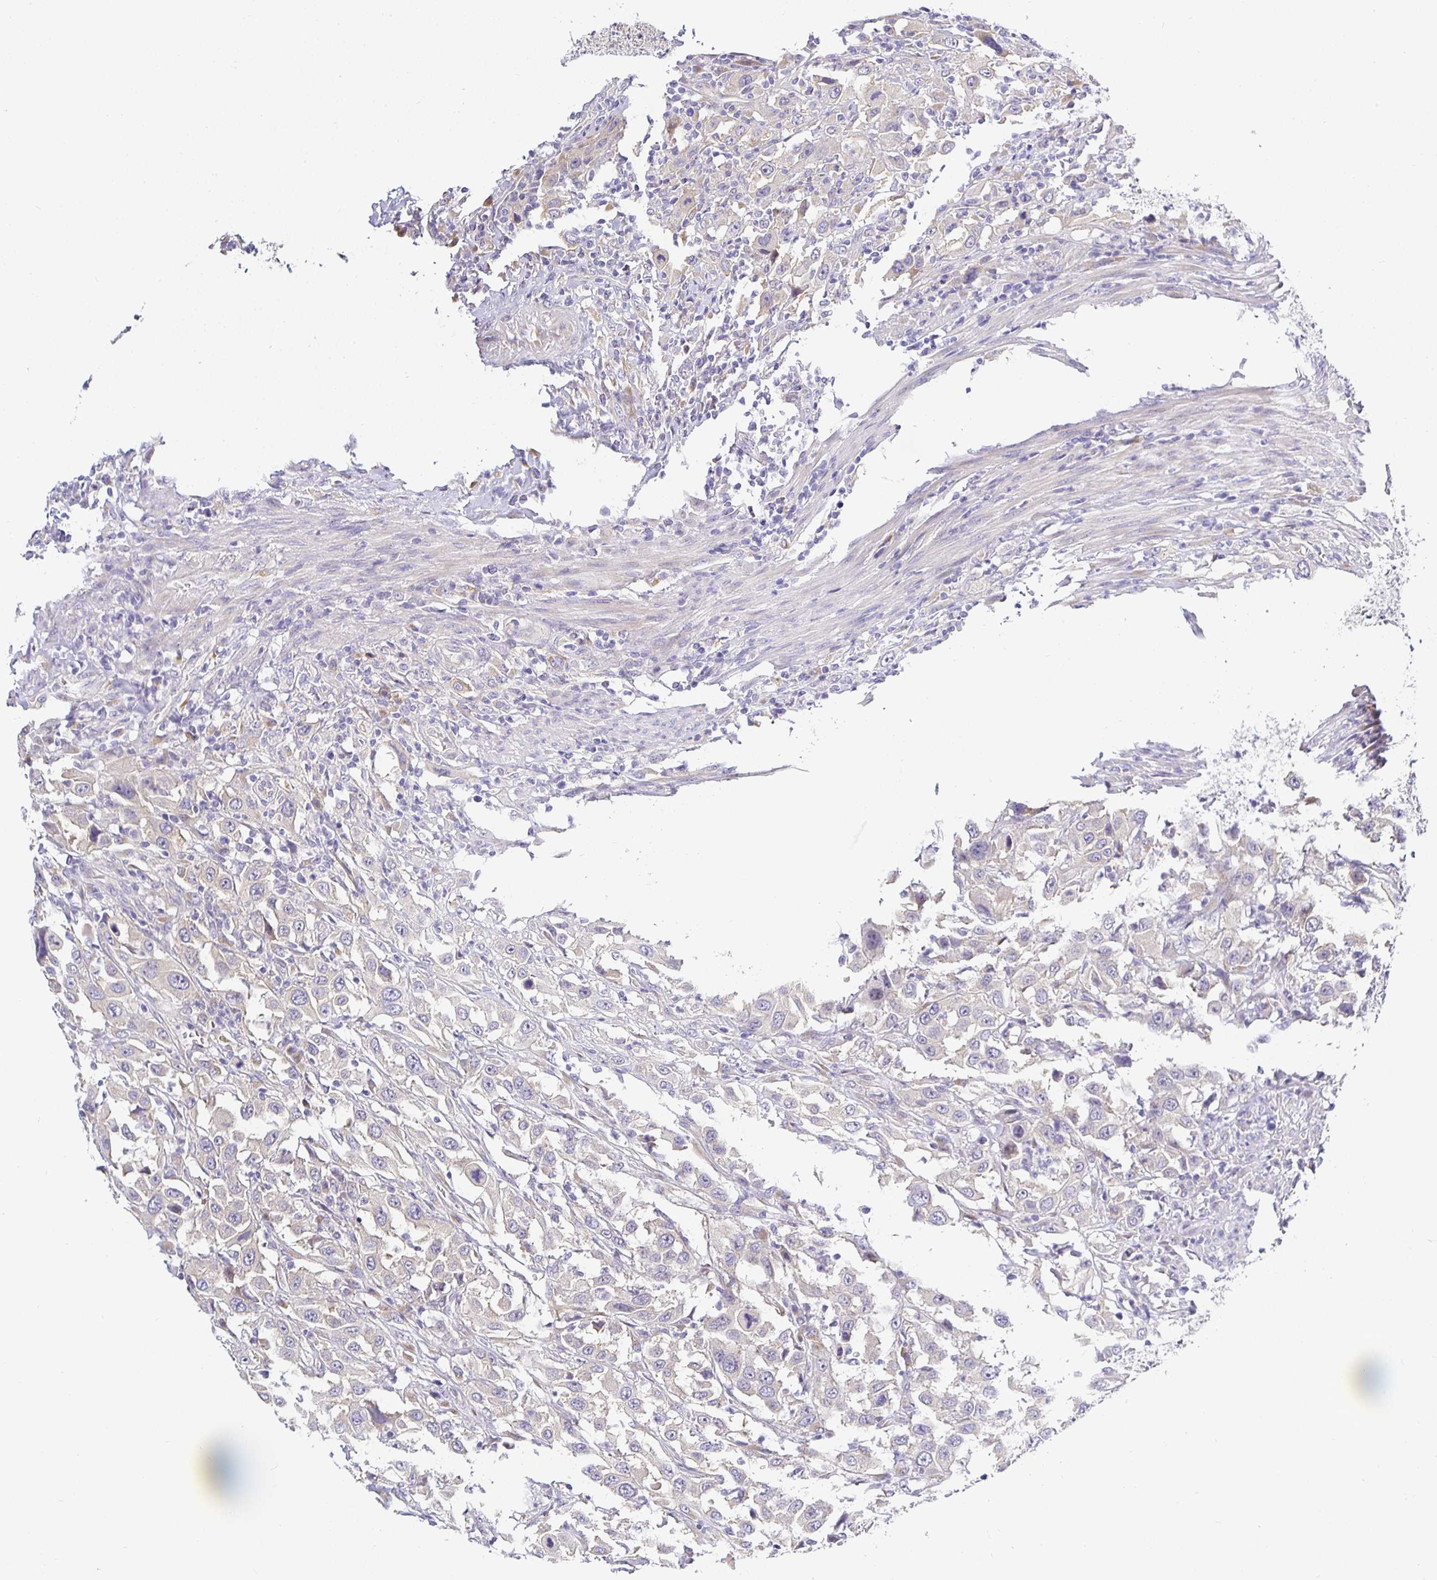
{"staining": {"intensity": "negative", "quantity": "none", "location": "none"}, "tissue": "urothelial cancer", "cell_type": "Tumor cells", "image_type": "cancer", "snomed": [{"axis": "morphology", "description": "Urothelial carcinoma, High grade"}, {"axis": "topography", "description": "Urinary bladder"}], "caption": "Urothelial cancer was stained to show a protein in brown. There is no significant expression in tumor cells.", "gene": "OPALIN", "patient": {"sex": "male", "age": 61}}